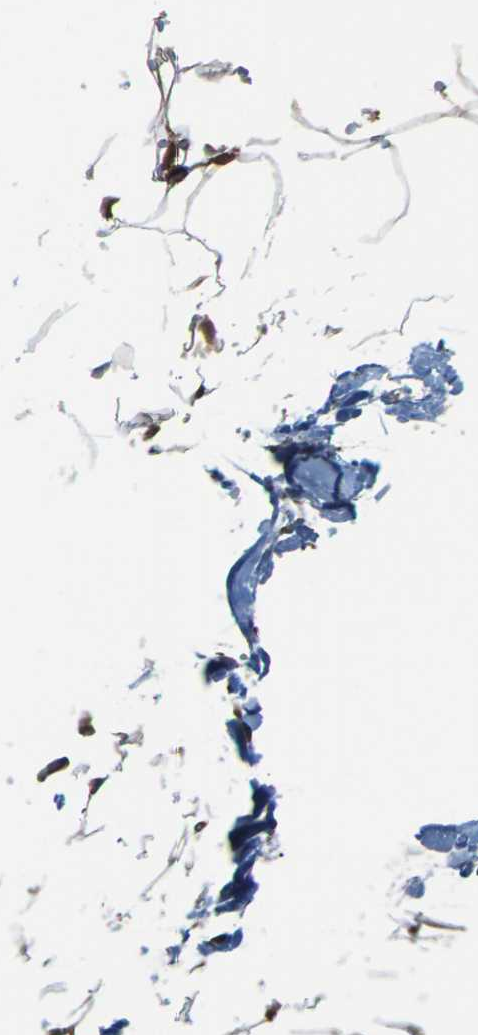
{"staining": {"intensity": "weak", "quantity": ">75%", "location": "cytoplasmic/membranous"}, "tissue": "adipose tissue", "cell_type": "Adipocytes", "image_type": "normal", "snomed": [{"axis": "morphology", "description": "Normal tissue, NOS"}, {"axis": "topography", "description": "Breast"}, {"axis": "topography", "description": "Adipose tissue"}], "caption": "A histopathology image of human adipose tissue stained for a protein demonstrates weak cytoplasmic/membranous brown staining in adipocytes.", "gene": "ROBO1", "patient": {"sex": "female", "age": 25}}